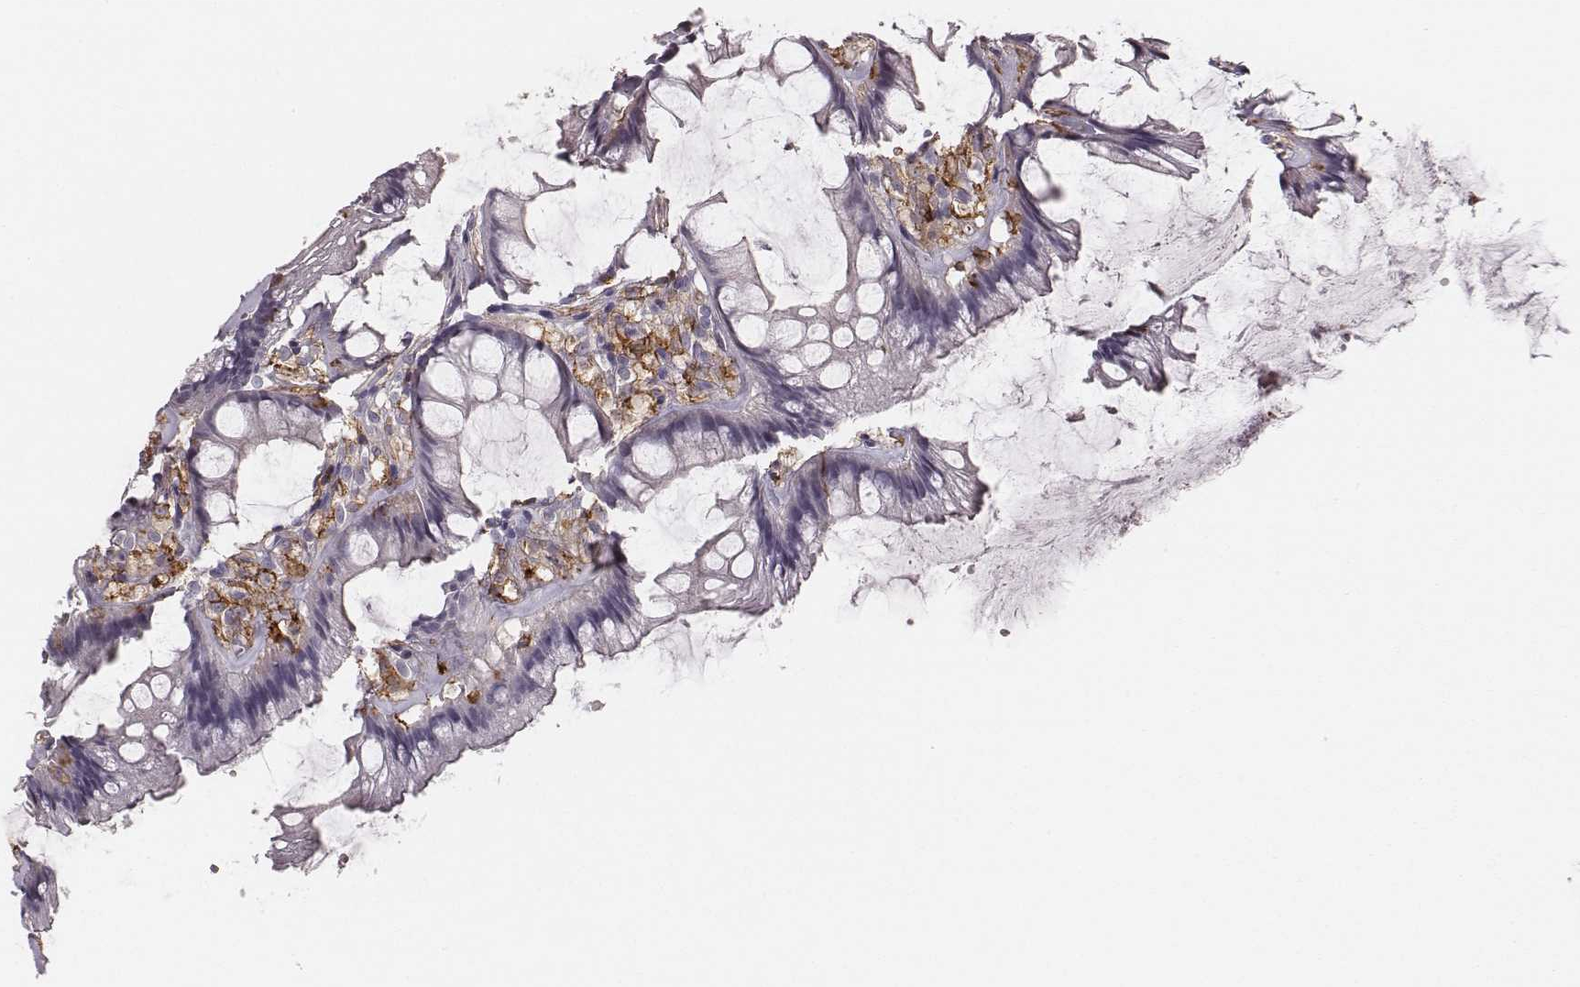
{"staining": {"intensity": "negative", "quantity": "none", "location": "none"}, "tissue": "rectum", "cell_type": "Glandular cells", "image_type": "normal", "snomed": [{"axis": "morphology", "description": "Normal tissue, NOS"}, {"axis": "topography", "description": "Rectum"}], "caption": "Protein analysis of unremarkable rectum demonstrates no significant expression in glandular cells.", "gene": "ZYX", "patient": {"sex": "female", "age": 62}}